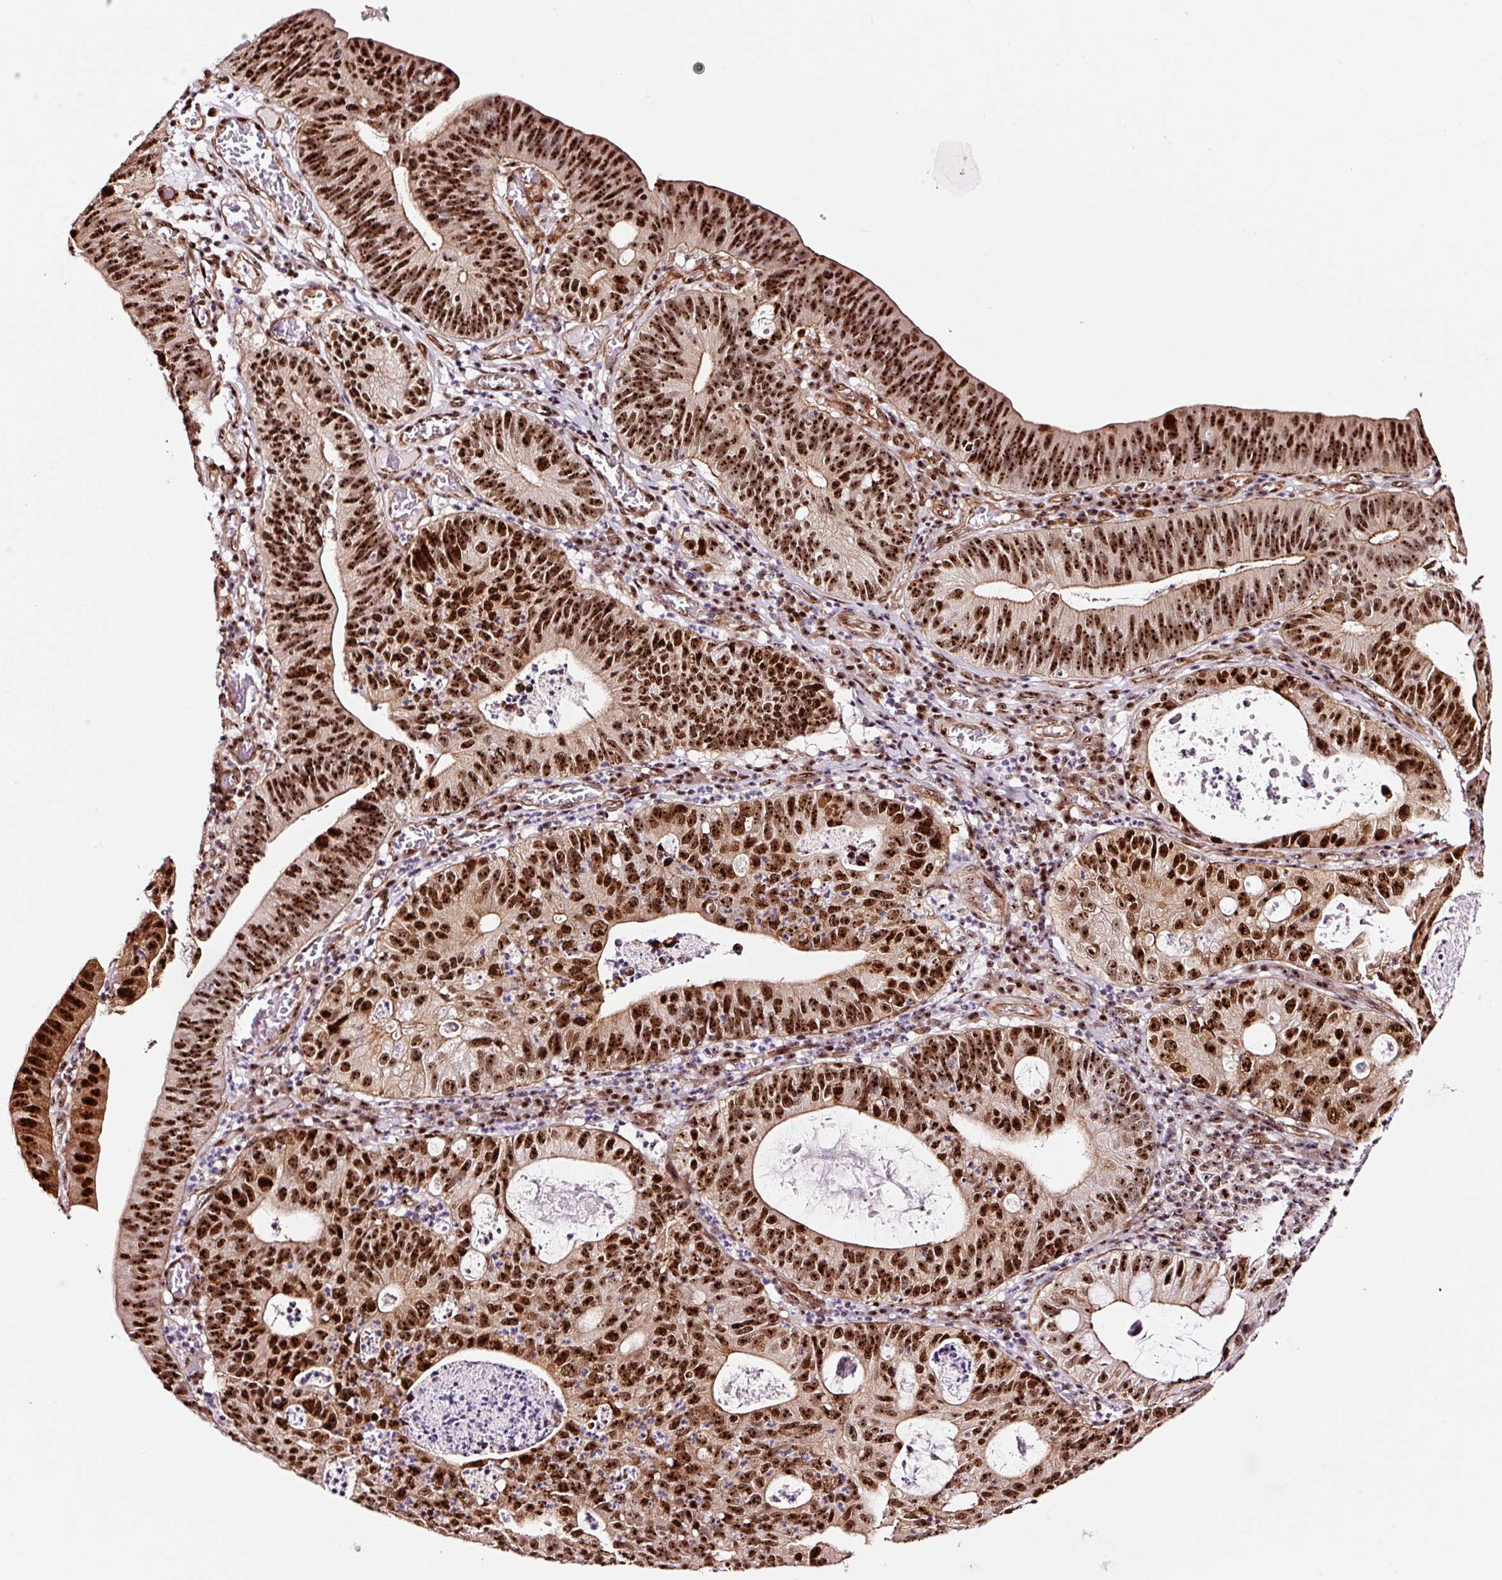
{"staining": {"intensity": "strong", "quantity": ">75%", "location": "nuclear"}, "tissue": "stomach cancer", "cell_type": "Tumor cells", "image_type": "cancer", "snomed": [{"axis": "morphology", "description": "Adenocarcinoma, NOS"}, {"axis": "topography", "description": "Stomach"}], "caption": "This micrograph exhibits immunohistochemistry staining of human adenocarcinoma (stomach), with high strong nuclear positivity in about >75% of tumor cells.", "gene": "GNL3", "patient": {"sex": "male", "age": 59}}